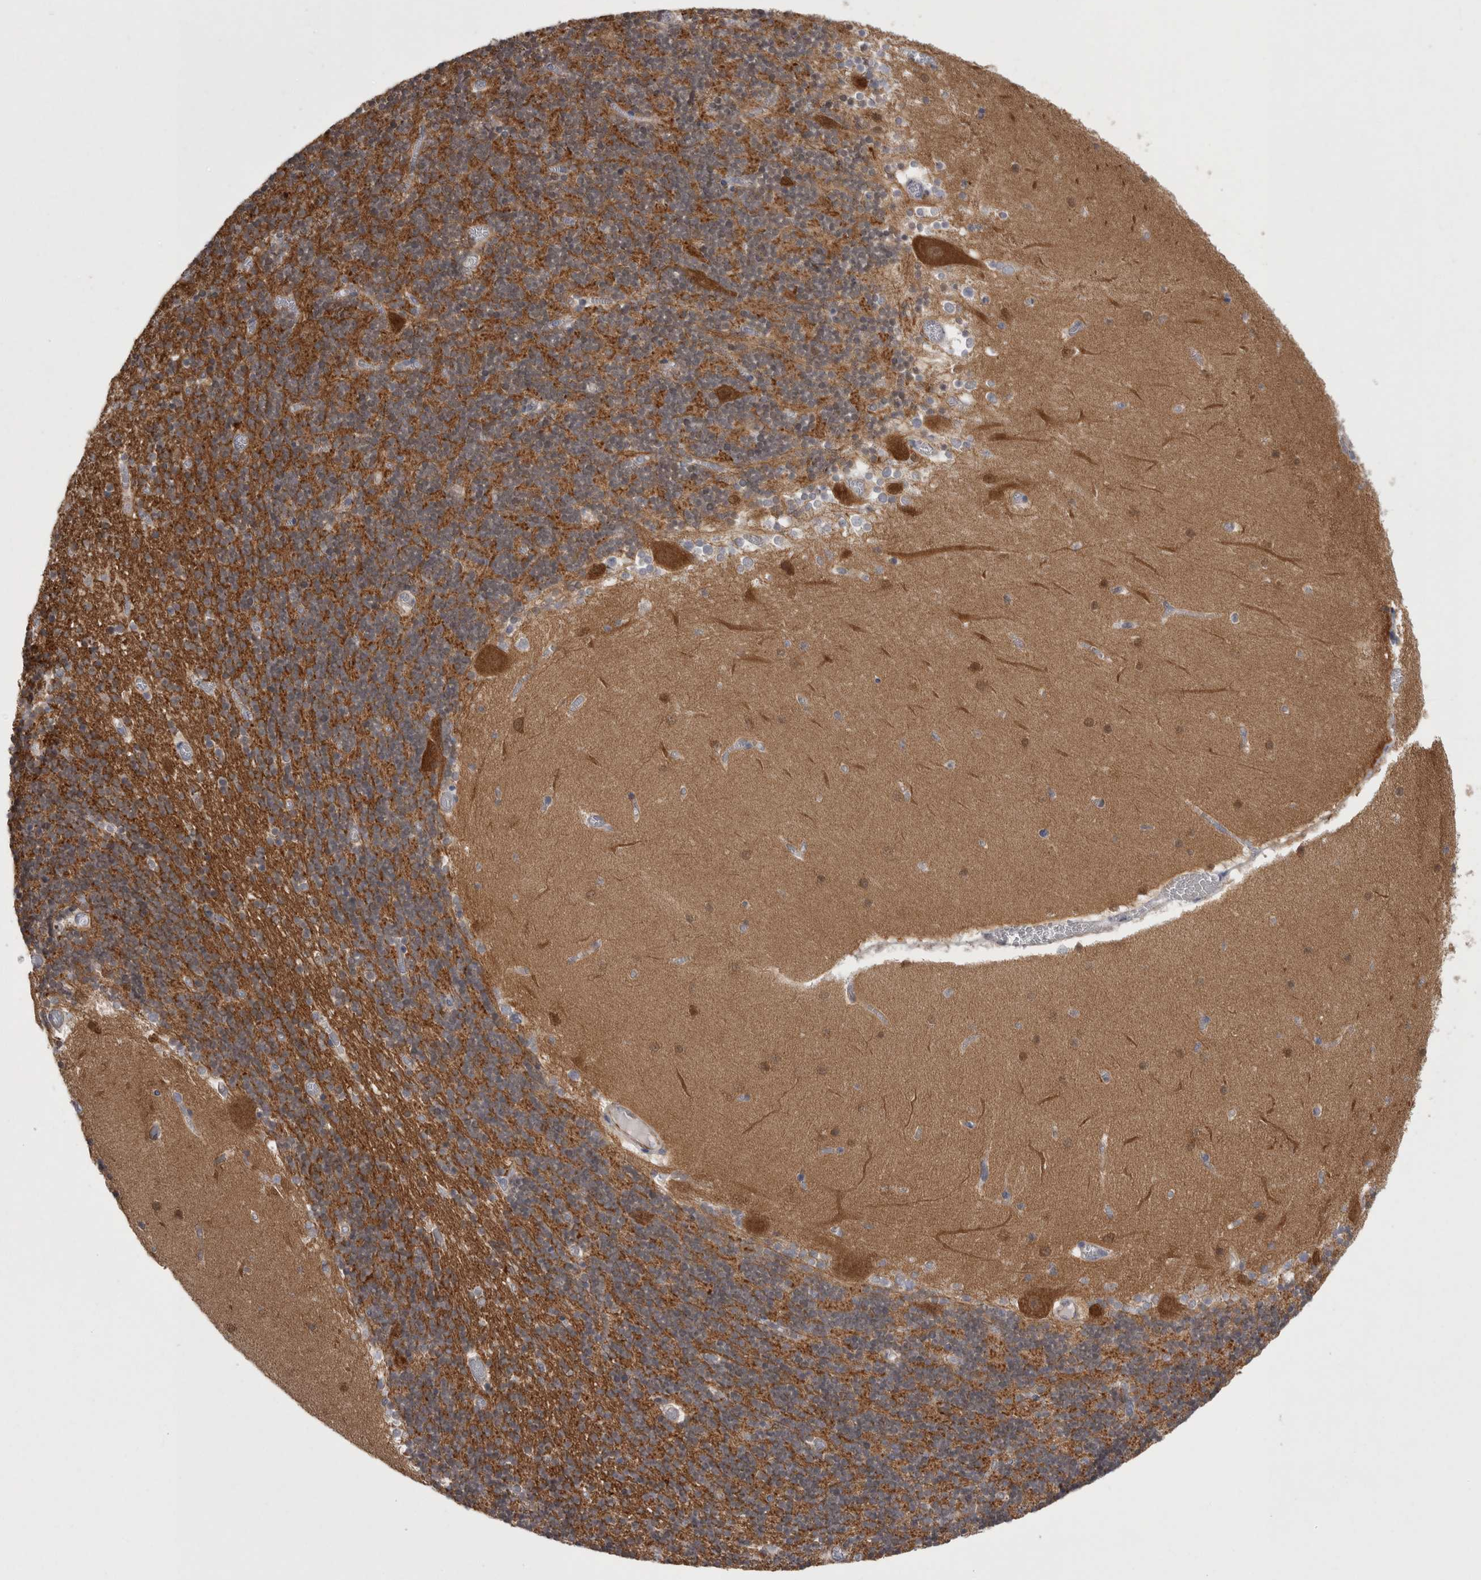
{"staining": {"intensity": "strong", "quantity": ">75%", "location": "cytoplasmic/membranous"}, "tissue": "cerebellum", "cell_type": "Cells in granular layer", "image_type": "normal", "snomed": [{"axis": "morphology", "description": "Normal tissue, NOS"}, {"axis": "topography", "description": "Cerebellum"}], "caption": "A histopathology image showing strong cytoplasmic/membranous expression in approximately >75% of cells in granular layer in benign cerebellum, as visualized by brown immunohistochemical staining.", "gene": "ACOT7", "patient": {"sex": "female", "age": 28}}